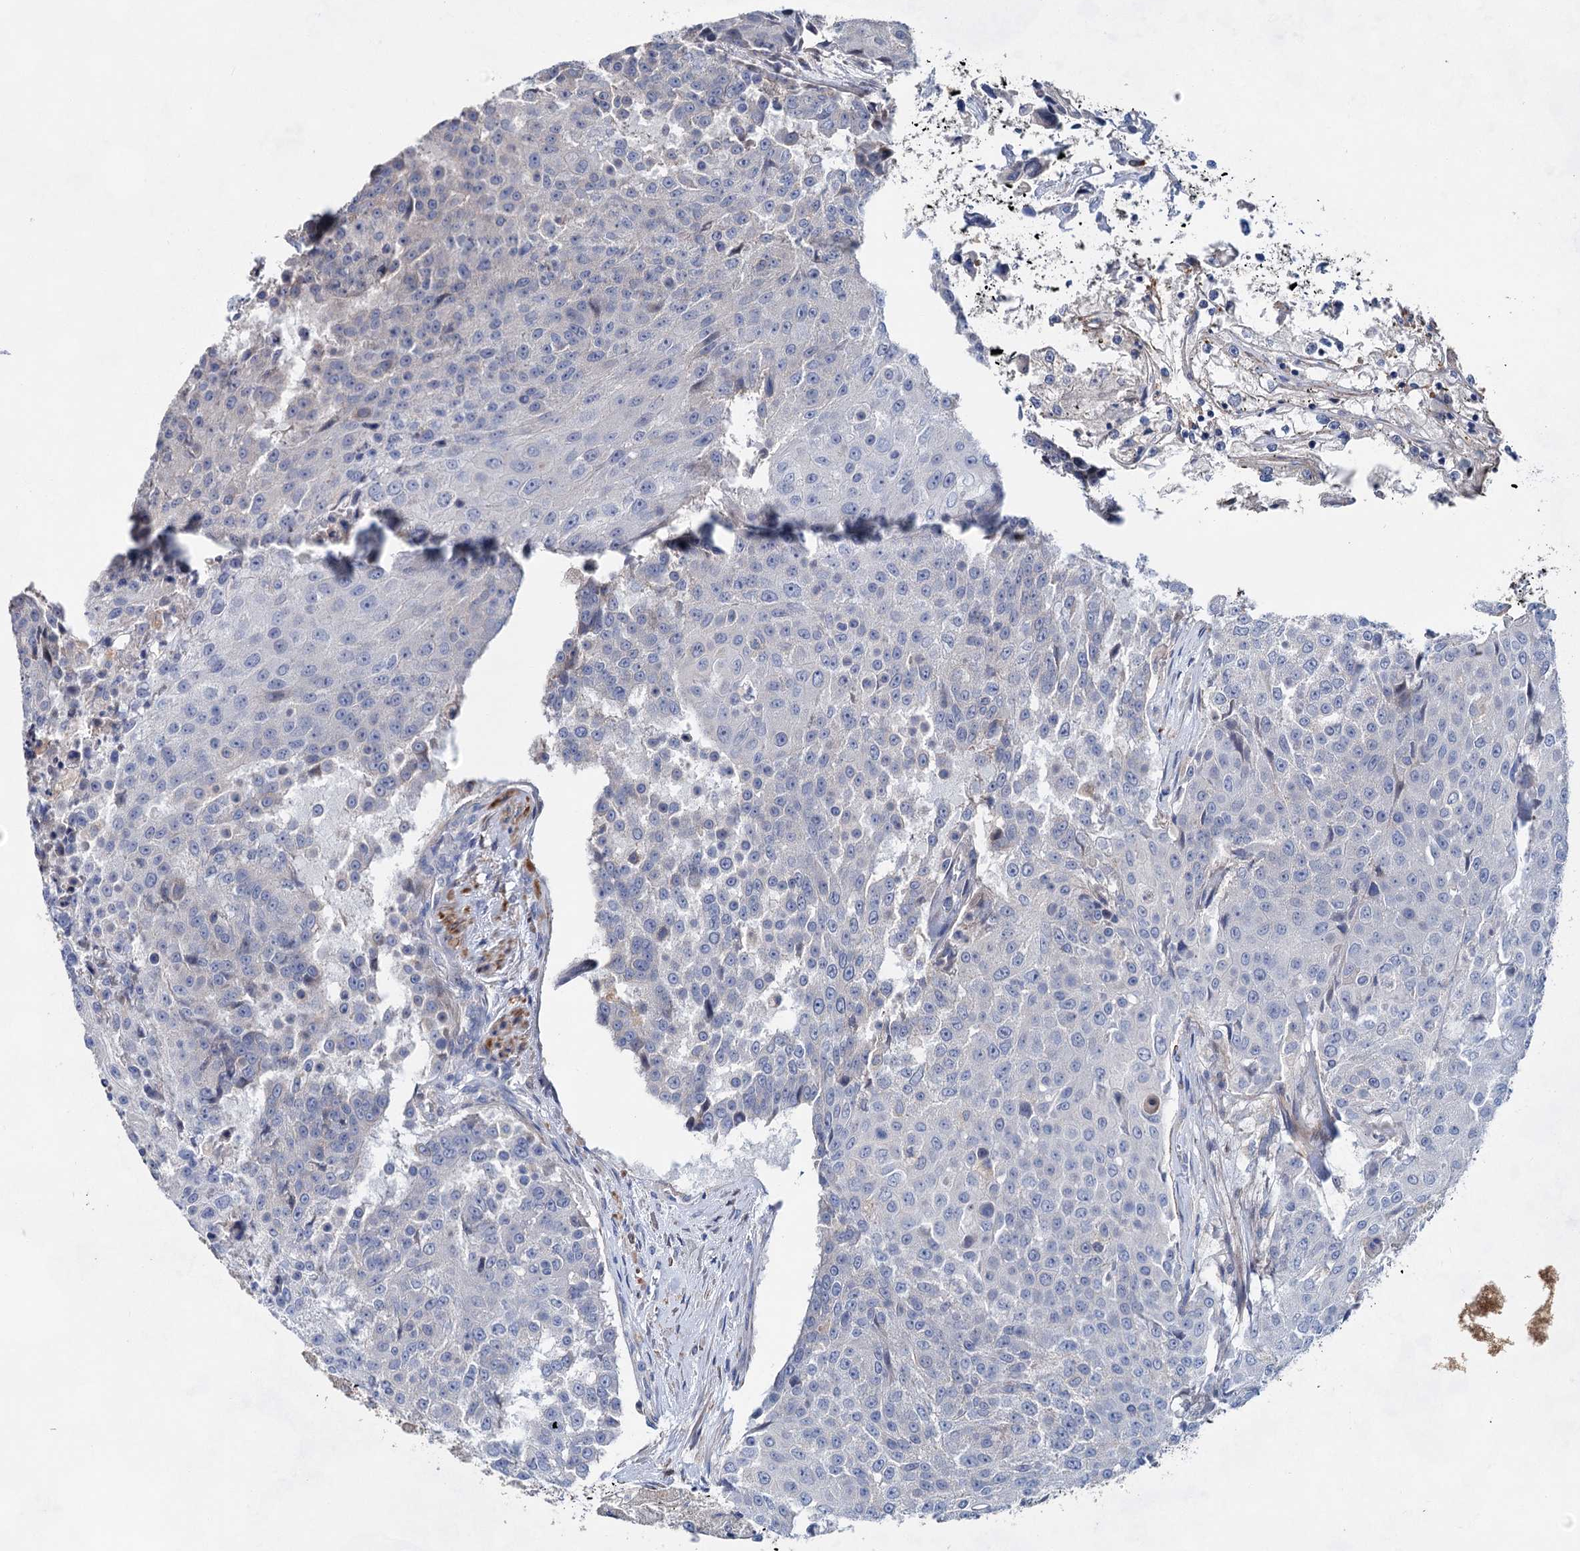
{"staining": {"intensity": "negative", "quantity": "none", "location": "none"}, "tissue": "urothelial cancer", "cell_type": "Tumor cells", "image_type": "cancer", "snomed": [{"axis": "morphology", "description": "Urothelial carcinoma, High grade"}, {"axis": "topography", "description": "Urinary bladder"}], "caption": "Tumor cells show no significant staining in urothelial cancer.", "gene": "GPR155", "patient": {"sex": "female", "age": 63}}